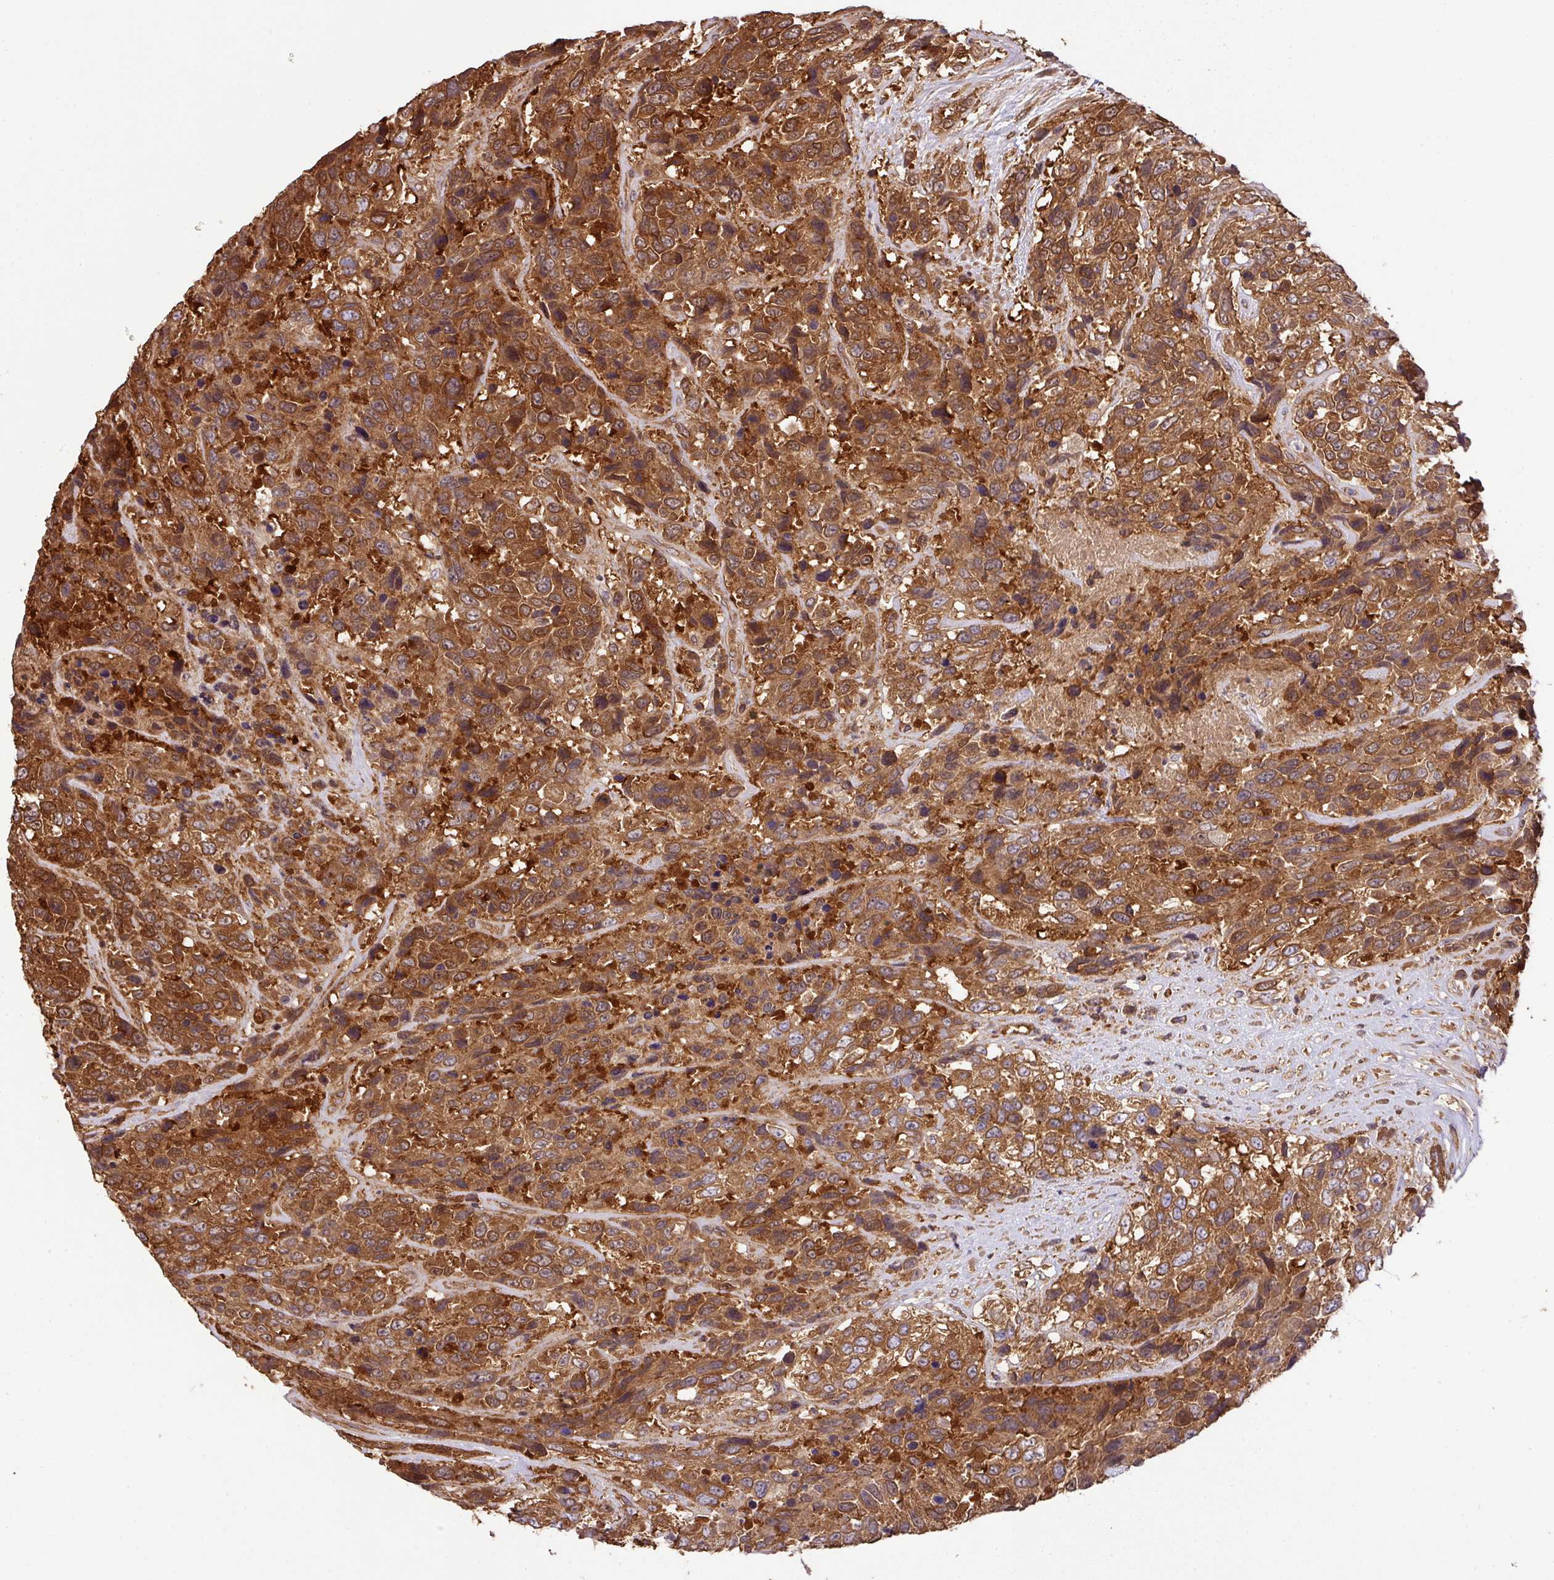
{"staining": {"intensity": "strong", "quantity": ">75%", "location": "cytoplasmic/membranous"}, "tissue": "urothelial cancer", "cell_type": "Tumor cells", "image_type": "cancer", "snomed": [{"axis": "morphology", "description": "Urothelial carcinoma, High grade"}, {"axis": "topography", "description": "Urinary bladder"}], "caption": "Urothelial cancer stained with a brown dye exhibits strong cytoplasmic/membranous positive expression in approximately >75% of tumor cells.", "gene": "GSPT1", "patient": {"sex": "female", "age": 70}}